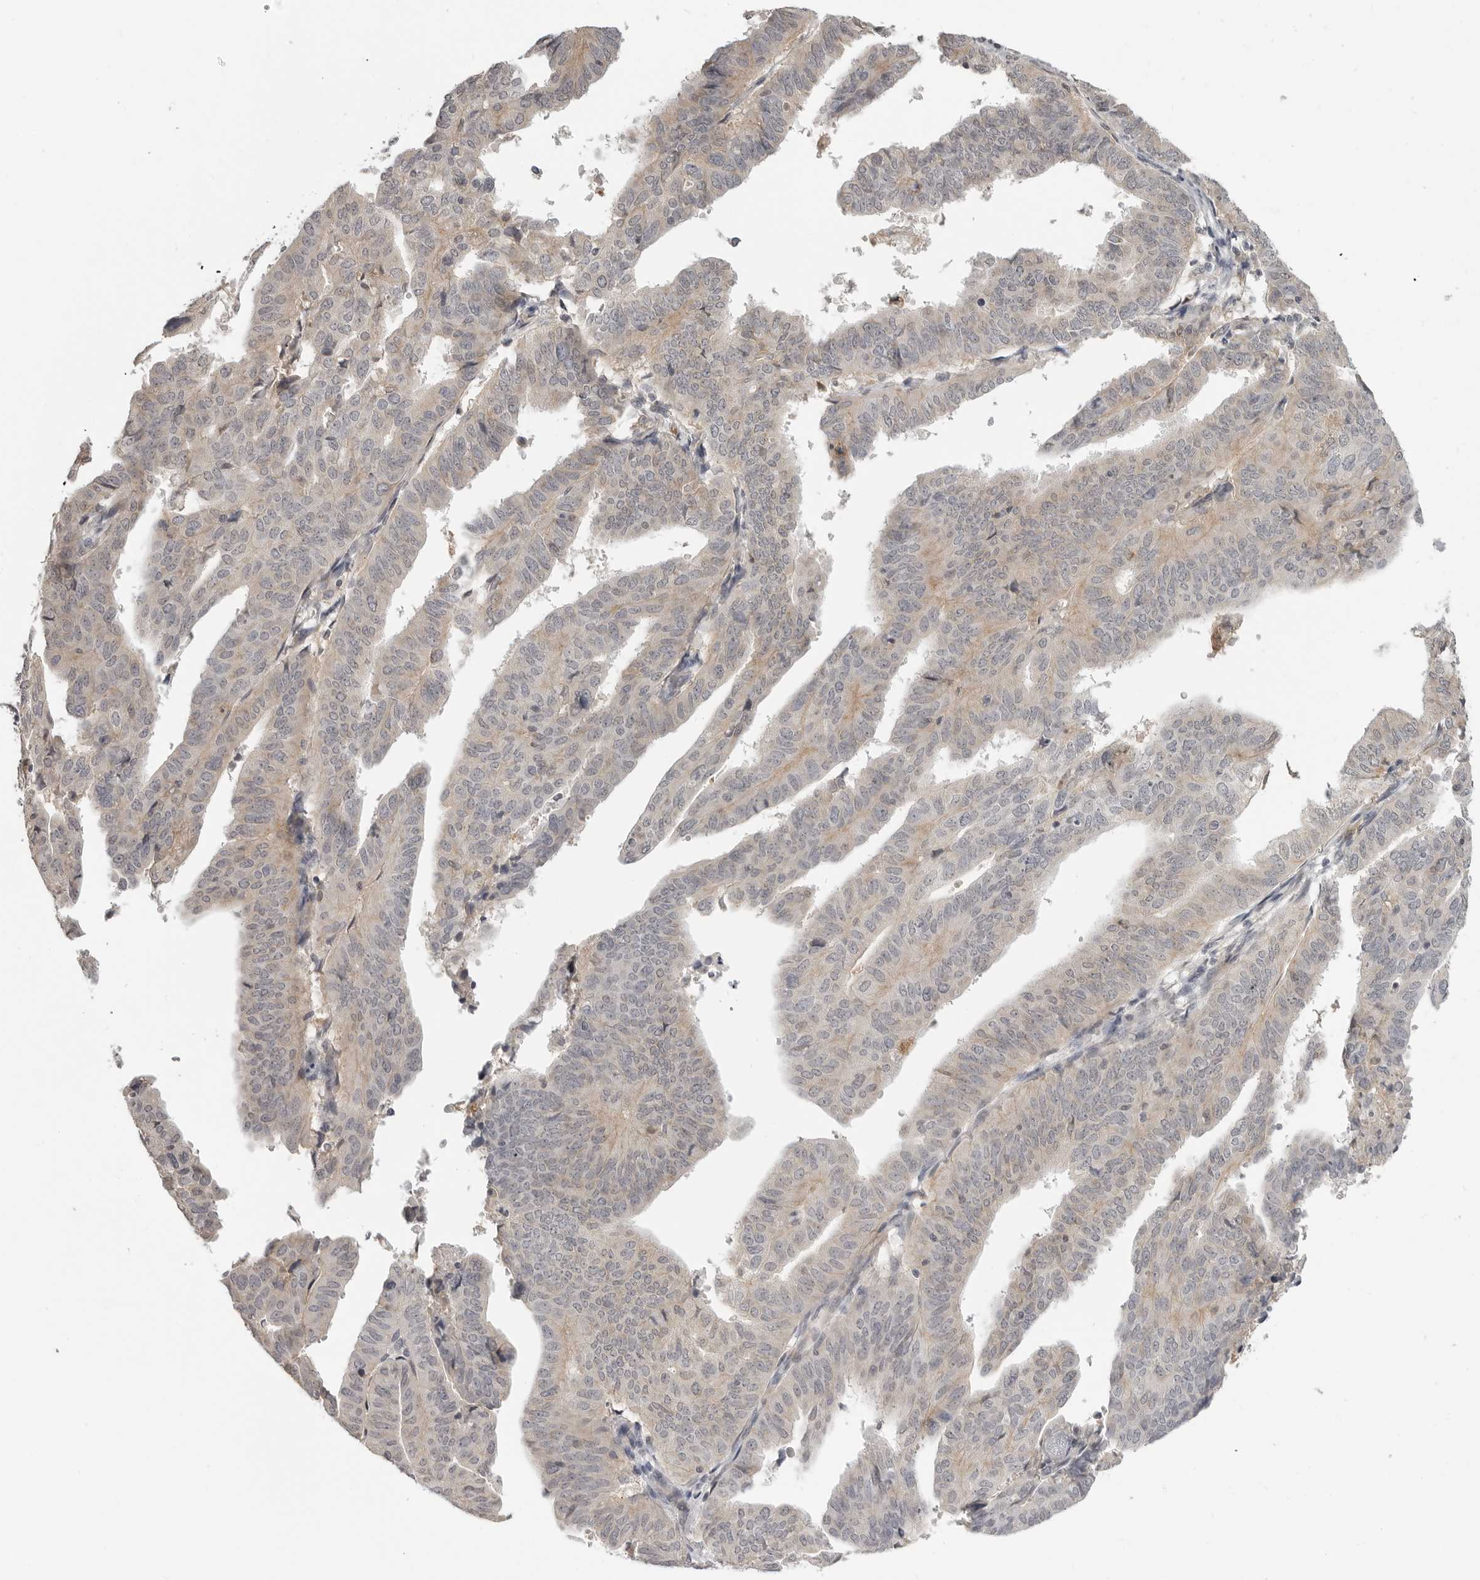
{"staining": {"intensity": "negative", "quantity": "none", "location": "none"}, "tissue": "endometrial cancer", "cell_type": "Tumor cells", "image_type": "cancer", "snomed": [{"axis": "morphology", "description": "Adenocarcinoma, NOS"}, {"axis": "topography", "description": "Uterus"}], "caption": "There is no significant staining in tumor cells of endometrial cancer.", "gene": "IFNGR1", "patient": {"sex": "female", "age": 77}}